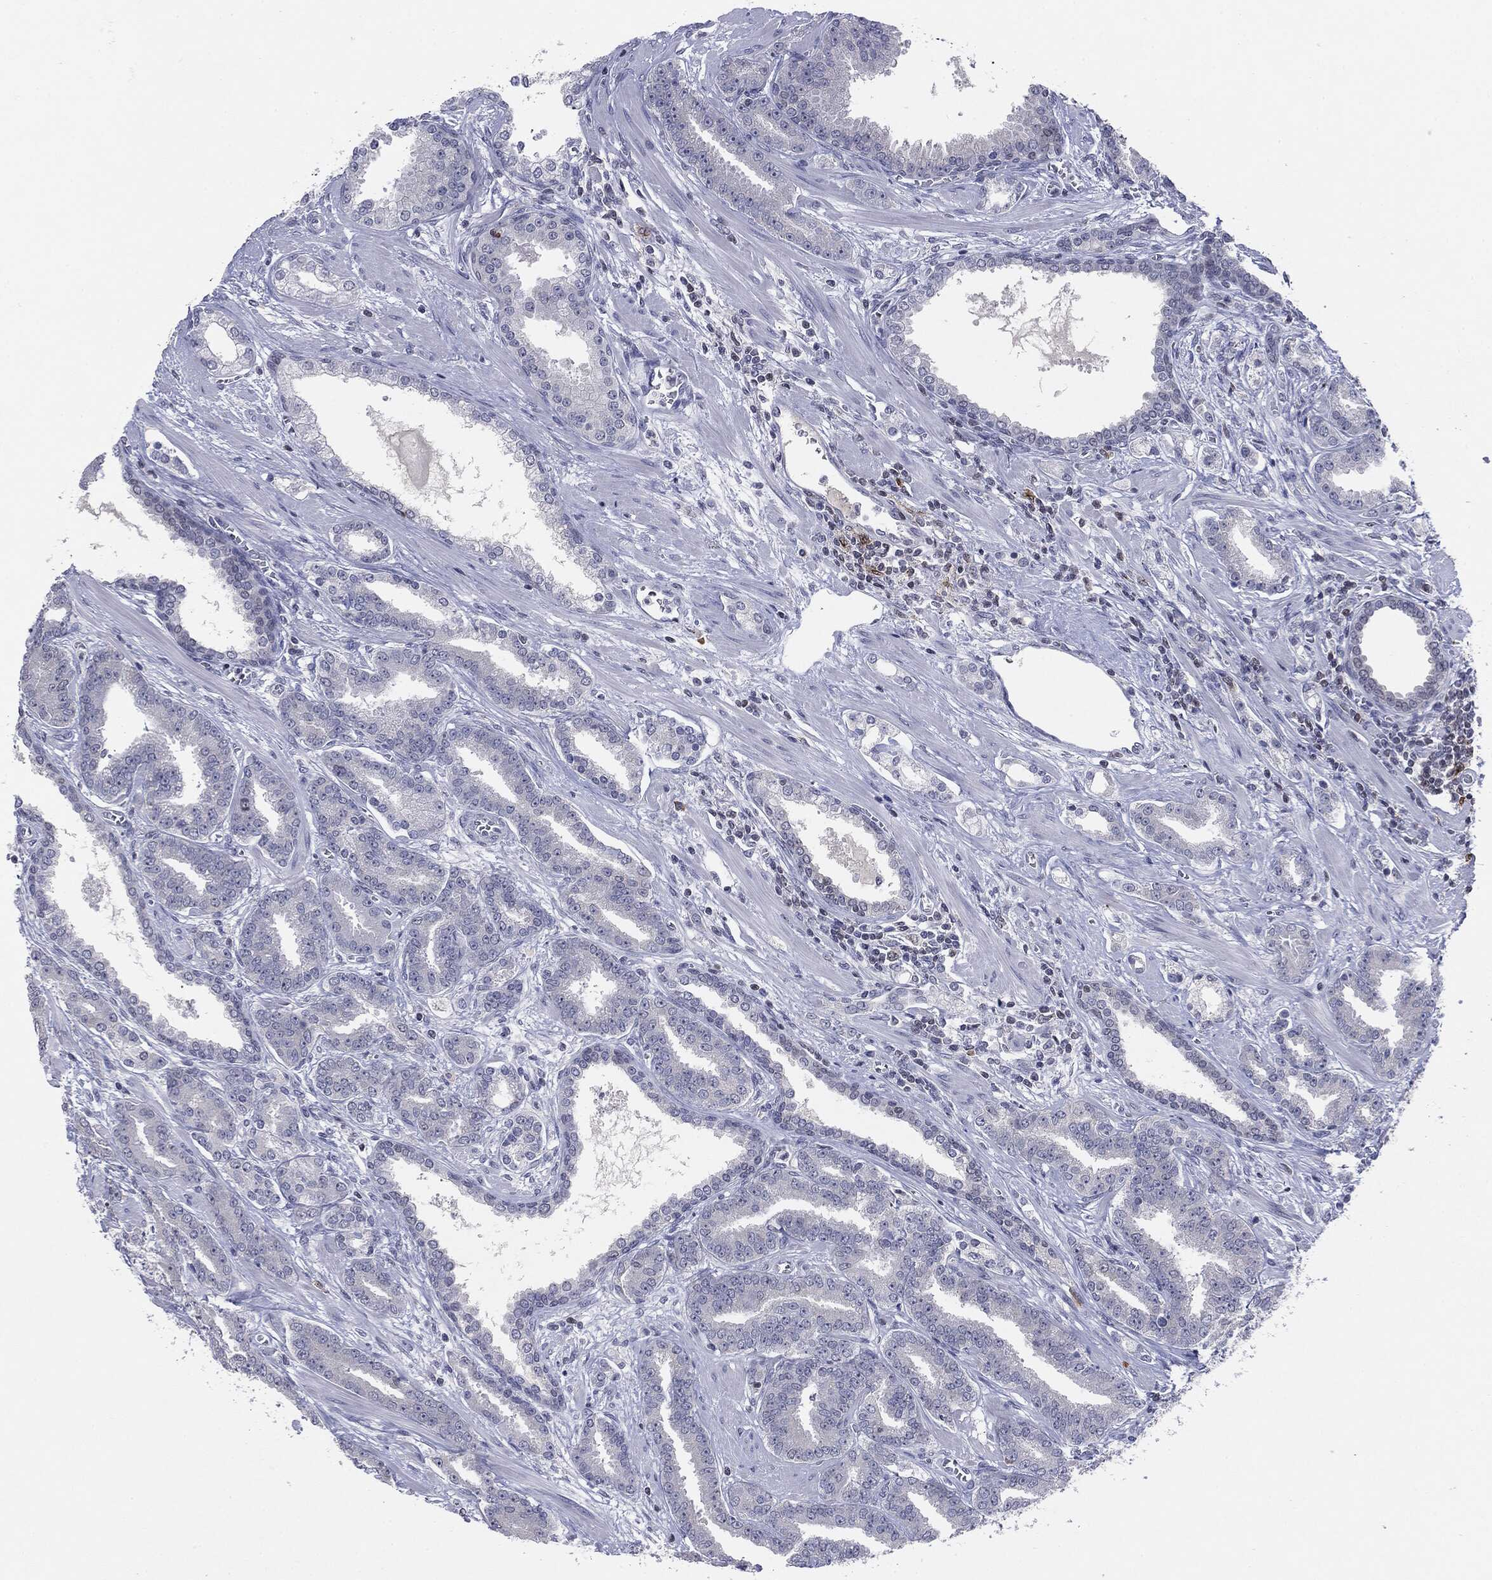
{"staining": {"intensity": "negative", "quantity": "none", "location": "none"}, "tissue": "prostate cancer", "cell_type": "Tumor cells", "image_type": "cancer", "snomed": [{"axis": "morphology", "description": "Adenocarcinoma, High grade"}, {"axis": "topography", "description": "Prostate"}], "caption": "The photomicrograph shows no significant expression in tumor cells of prostate cancer (high-grade adenocarcinoma).", "gene": "KIF2C", "patient": {"sex": "male", "age": 60}}